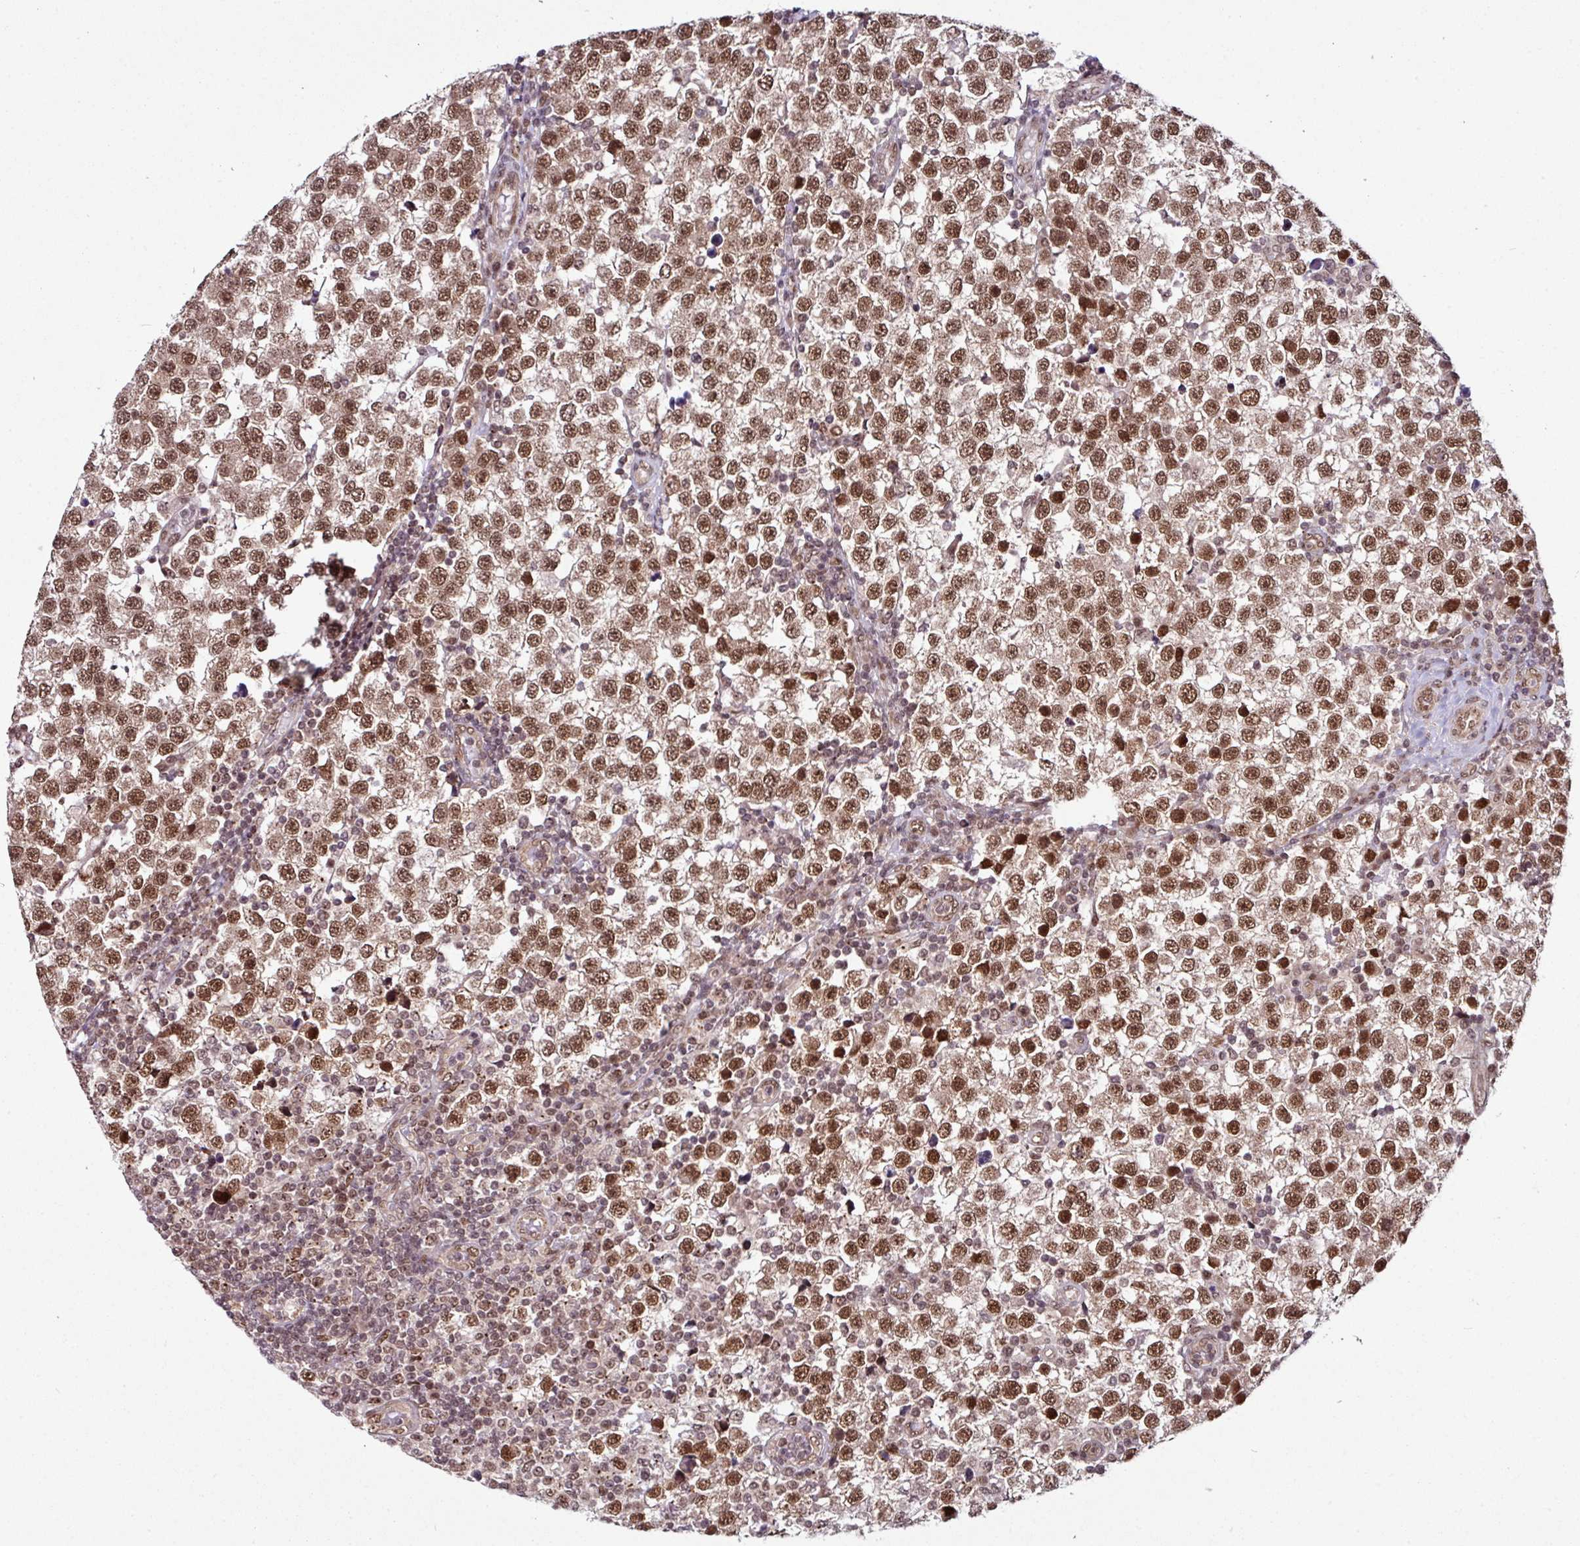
{"staining": {"intensity": "strong", "quantity": ">75%", "location": "nuclear"}, "tissue": "testis cancer", "cell_type": "Tumor cells", "image_type": "cancer", "snomed": [{"axis": "morphology", "description": "Seminoma, NOS"}, {"axis": "topography", "description": "Testis"}], "caption": "Testis cancer (seminoma) tissue exhibits strong nuclear staining in approximately >75% of tumor cells, visualized by immunohistochemistry.", "gene": "MORF4L2", "patient": {"sex": "male", "age": 34}}